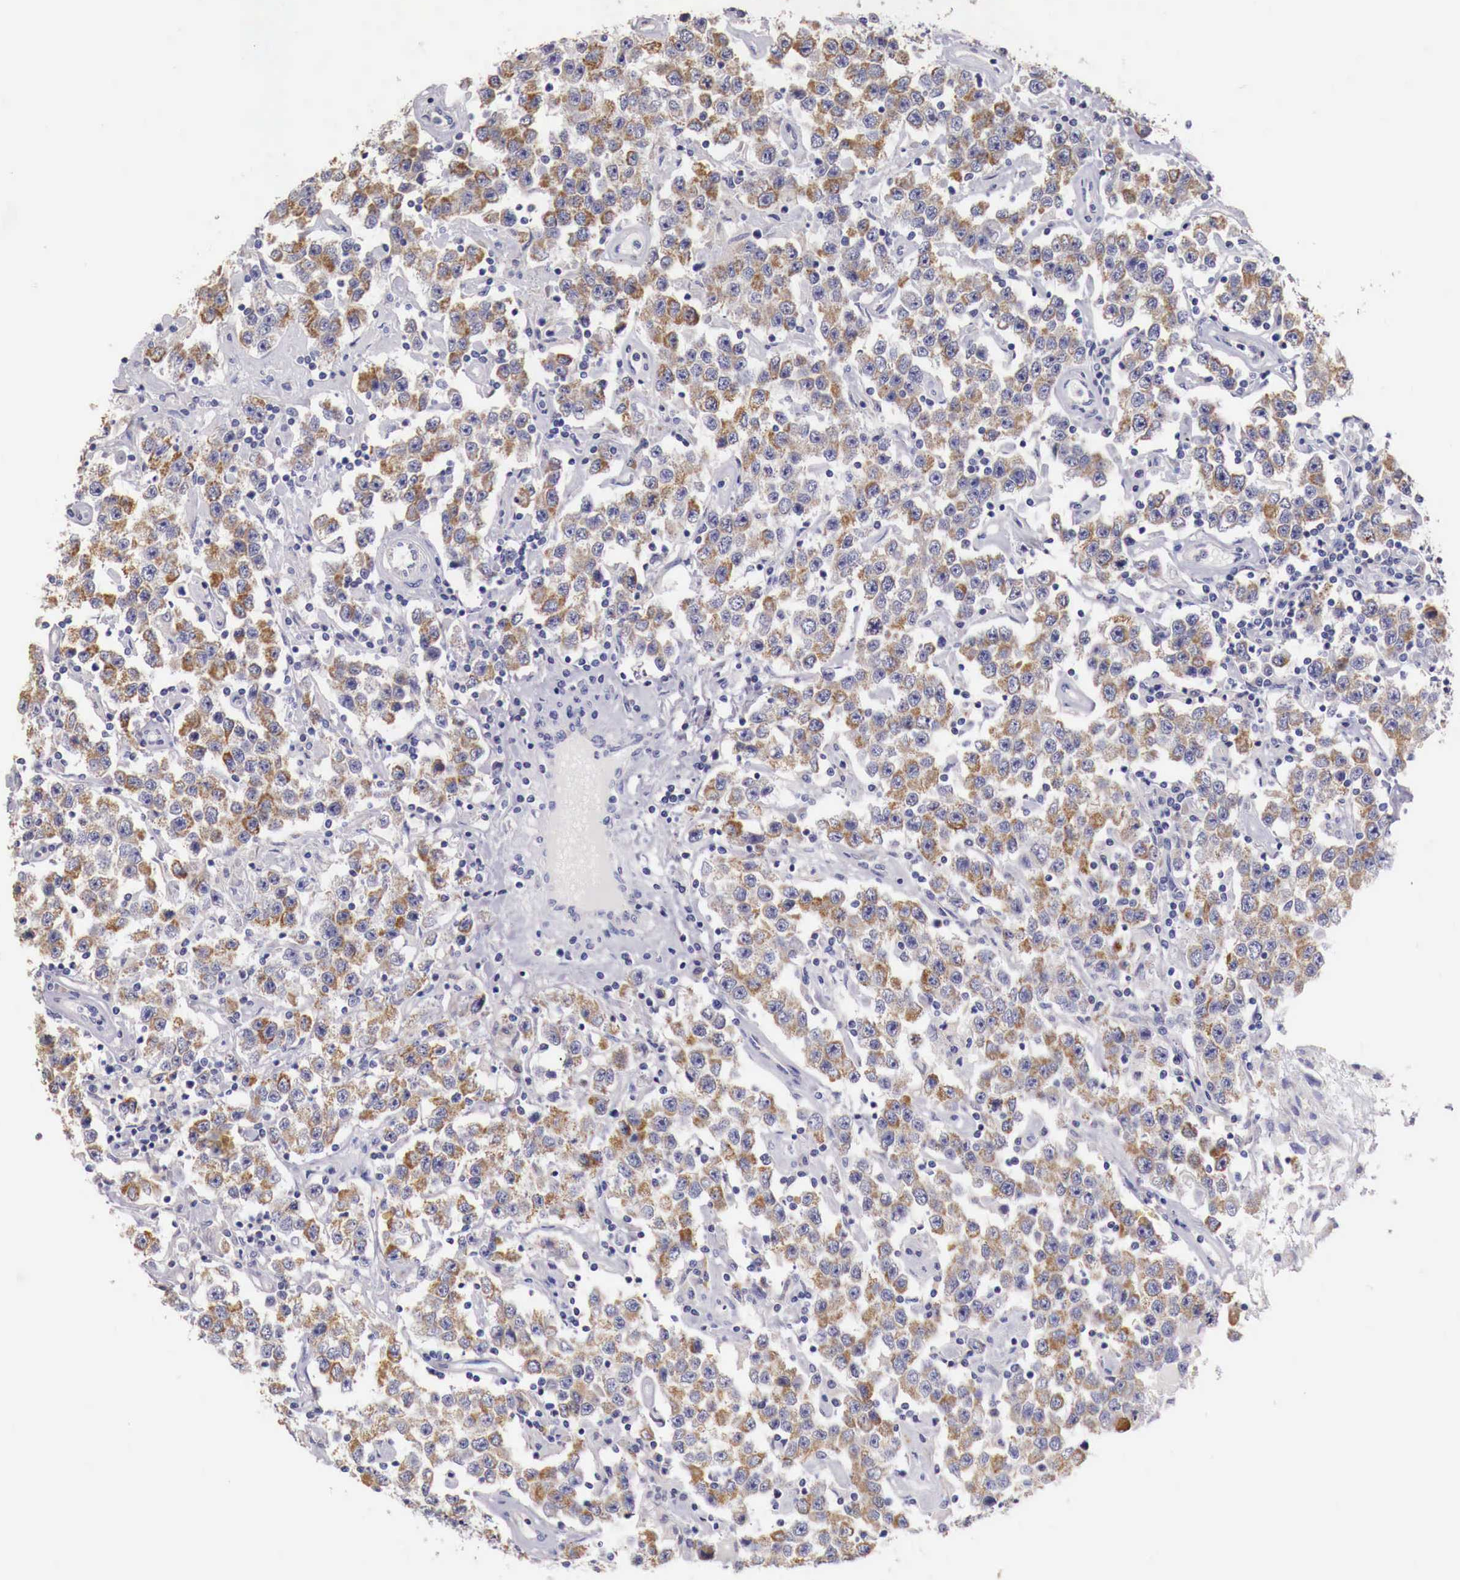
{"staining": {"intensity": "moderate", "quantity": ">75%", "location": "cytoplasmic/membranous"}, "tissue": "testis cancer", "cell_type": "Tumor cells", "image_type": "cancer", "snomed": [{"axis": "morphology", "description": "Seminoma, NOS"}, {"axis": "topography", "description": "Testis"}], "caption": "Testis cancer stained for a protein reveals moderate cytoplasmic/membranous positivity in tumor cells. (brown staining indicates protein expression, while blue staining denotes nuclei).", "gene": "NREP", "patient": {"sex": "male", "age": 52}}